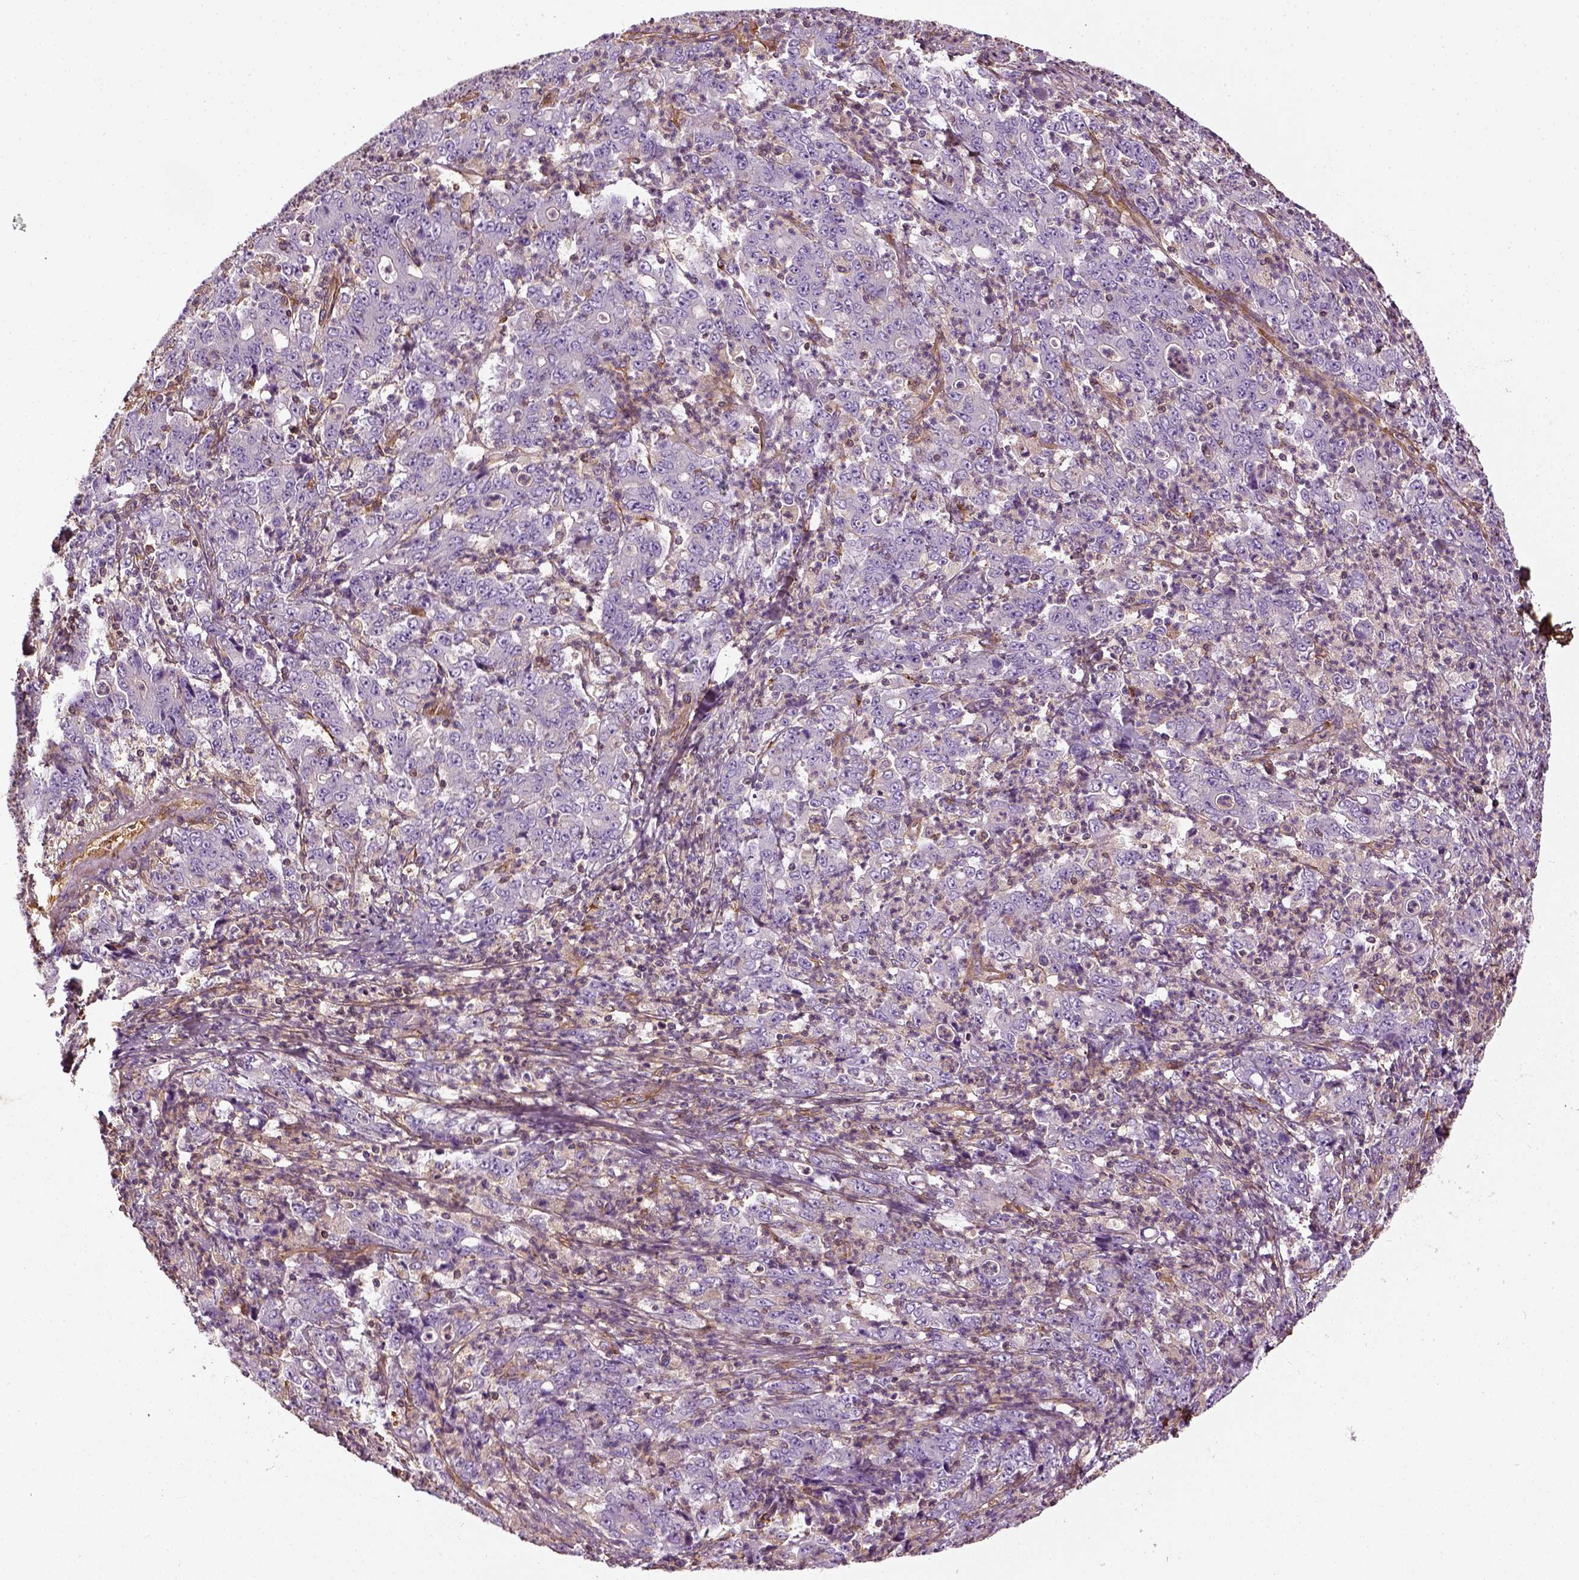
{"staining": {"intensity": "negative", "quantity": "none", "location": "none"}, "tissue": "stomach cancer", "cell_type": "Tumor cells", "image_type": "cancer", "snomed": [{"axis": "morphology", "description": "Adenocarcinoma, NOS"}, {"axis": "topography", "description": "Stomach, lower"}], "caption": "A histopathology image of stomach cancer (adenocarcinoma) stained for a protein exhibits no brown staining in tumor cells. The staining was performed using DAB (3,3'-diaminobenzidine) to visualize the protein expression in brown, while the nuclei were stained in blue with hematoxylin (Magnification: 20x).", "gene": "COL6A2", "patient": {"sex": "female", "age": 71}}